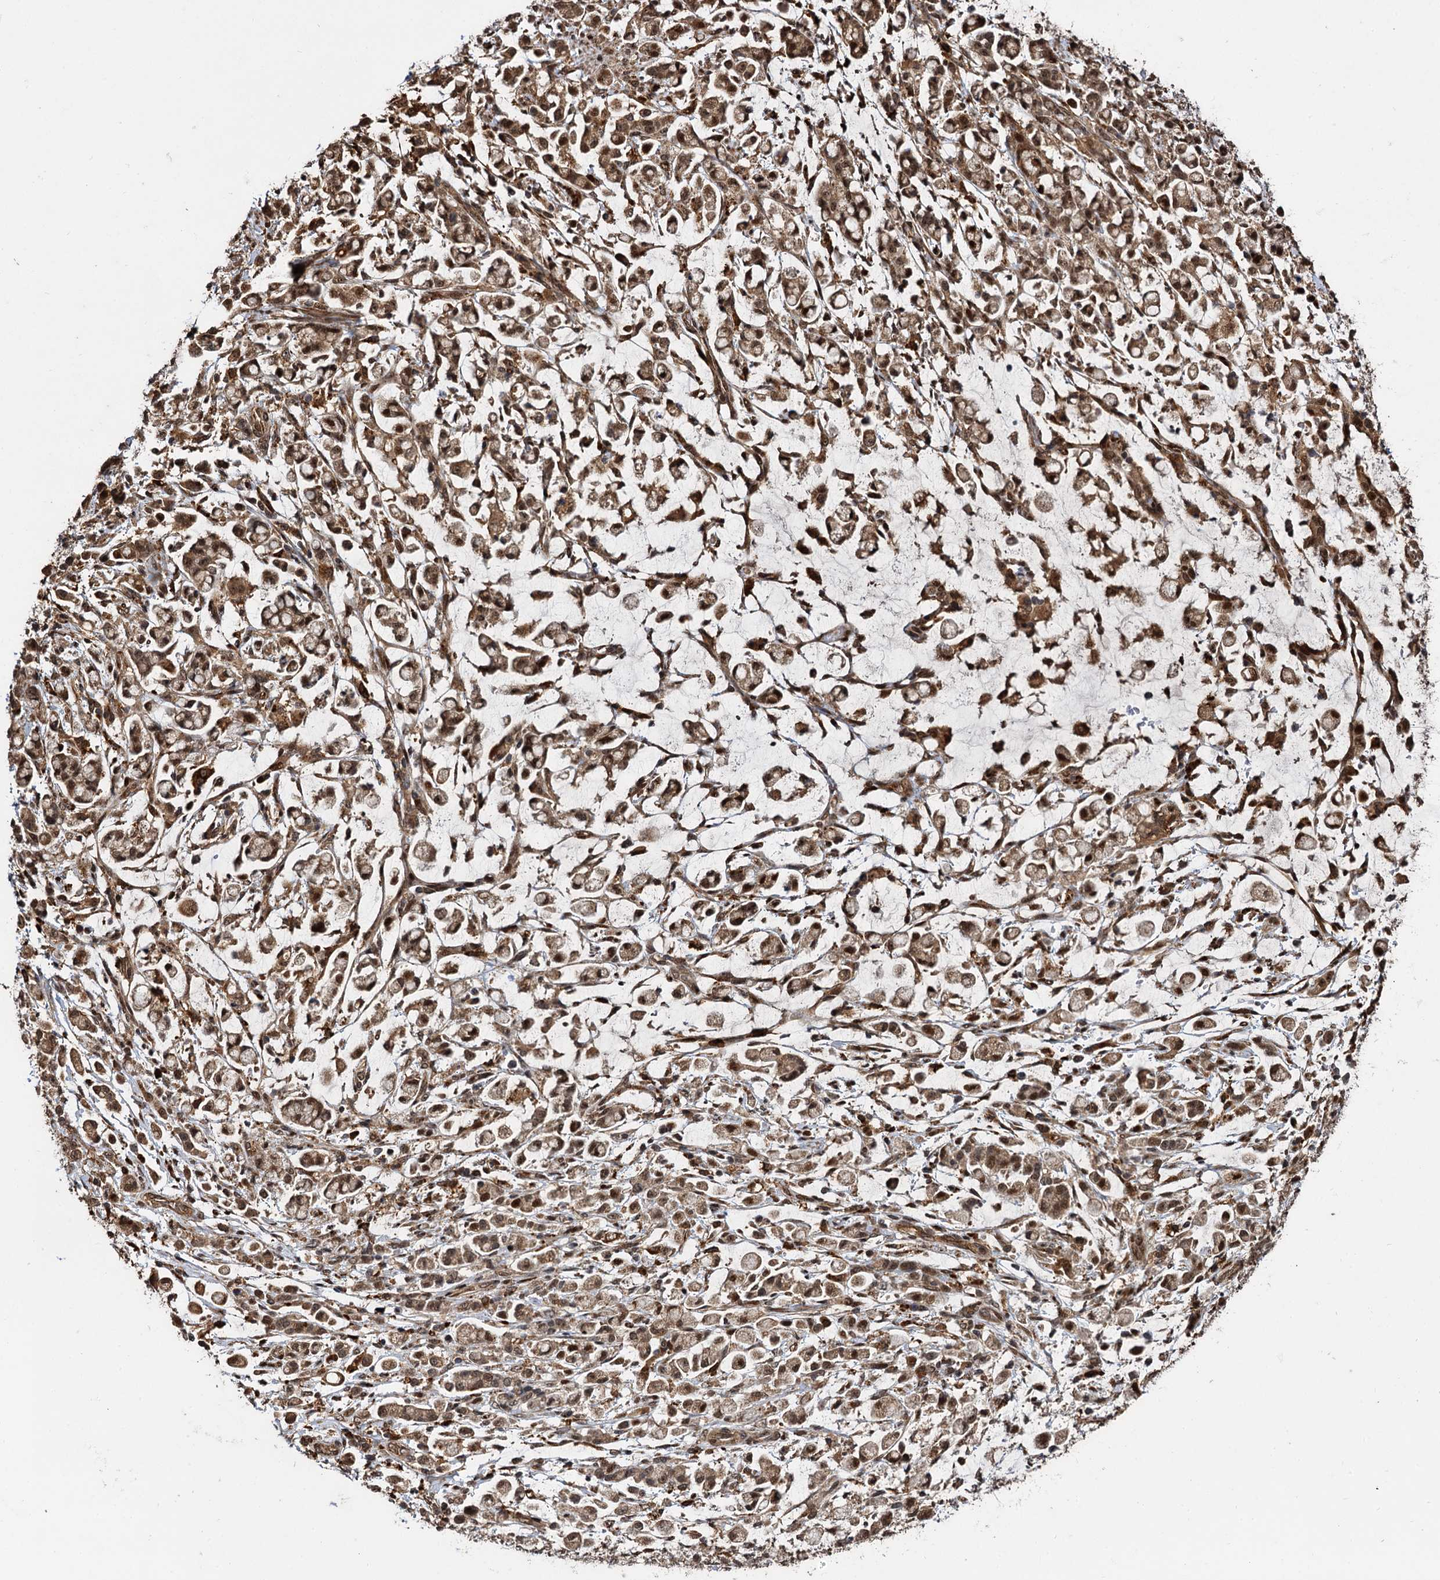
{"staining": {"intensity": "moderate", "quantity": ">75%", "location": "cytoplasmic/membranous,nuclear"}, "tissue": "stomach cancer", "cell_type": "Tumor cells", "image_type": "cancer", "snomed": [{"axis": "morphology", "description": "Adenocarcinoma, NOS"}, {"axis": "topography", "description": "Stomach"}], "caption": "DAB immunohistochemical staining of adenocarcinoma (stomach) shows moderate cytoplasmic/membranous and nuclear protein positivity in about >75% of tumor cells.", "gene": "CEP192", "patient": {"sex": "female", "age": 60}}